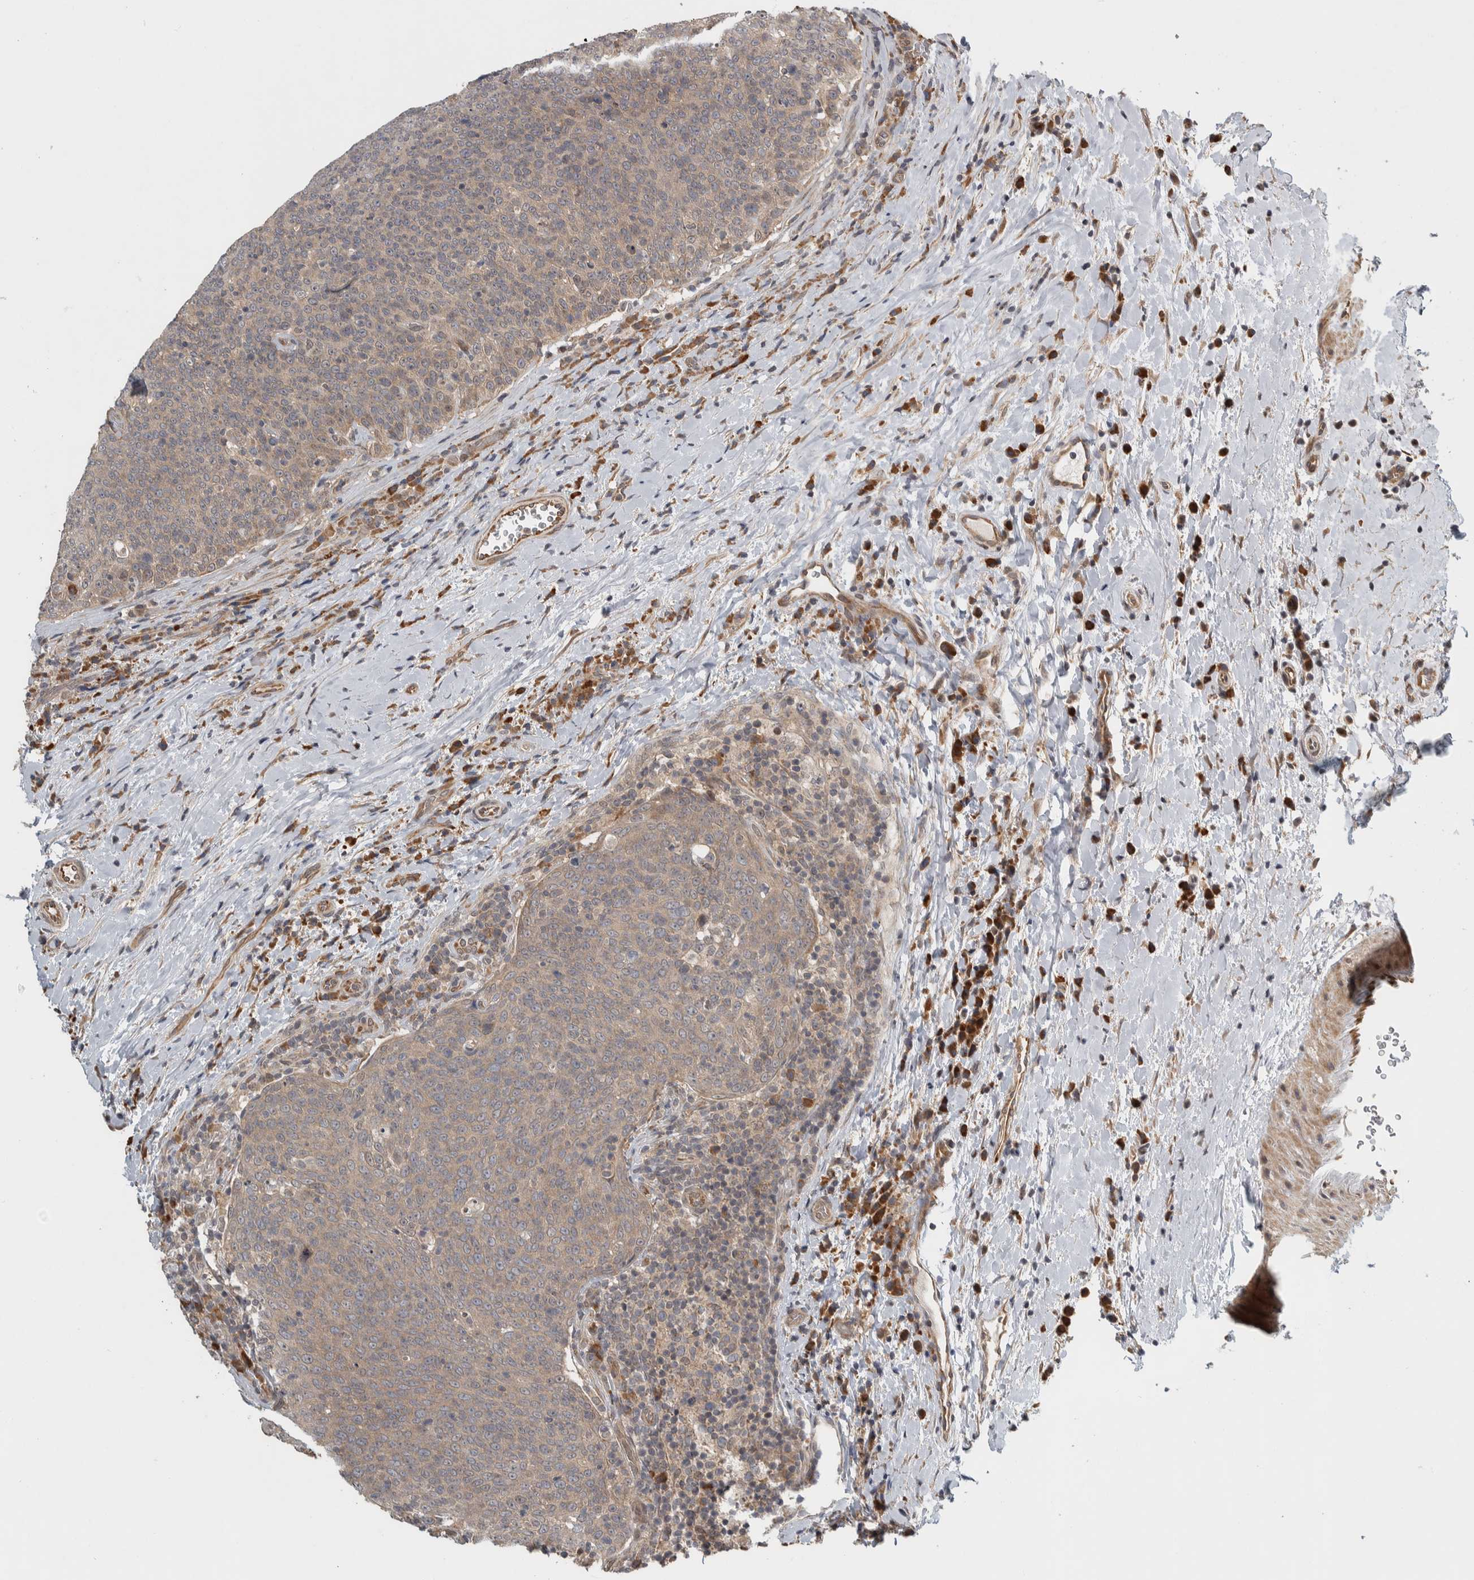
{"staining": {"intensity": "weak", "quantity": "<25%", "location": "cytoplasmic/membranous"}, "tissue": "head and neck cancer", "cell_type": "Tumor cells", "image_type": "cancer", "snomed": [{"axis": "morphology", "description": "Squamous cell carcinoma, NOS"}, {"axis": "morphology", "description": "Squamous cell carcinoma, metastatic, NOS"}, {"axis": "topography", "description": "Lymph node"}, {"axis": "topography", "description": "Head-Neck"}], "caption": "Immunohistochemistry of human metastatic squamous cell carcinoma (head and neck) shows no expression in tumor cells.", "gene": "TBC1D31", "patient": {"sex": "male", "age": 62}}